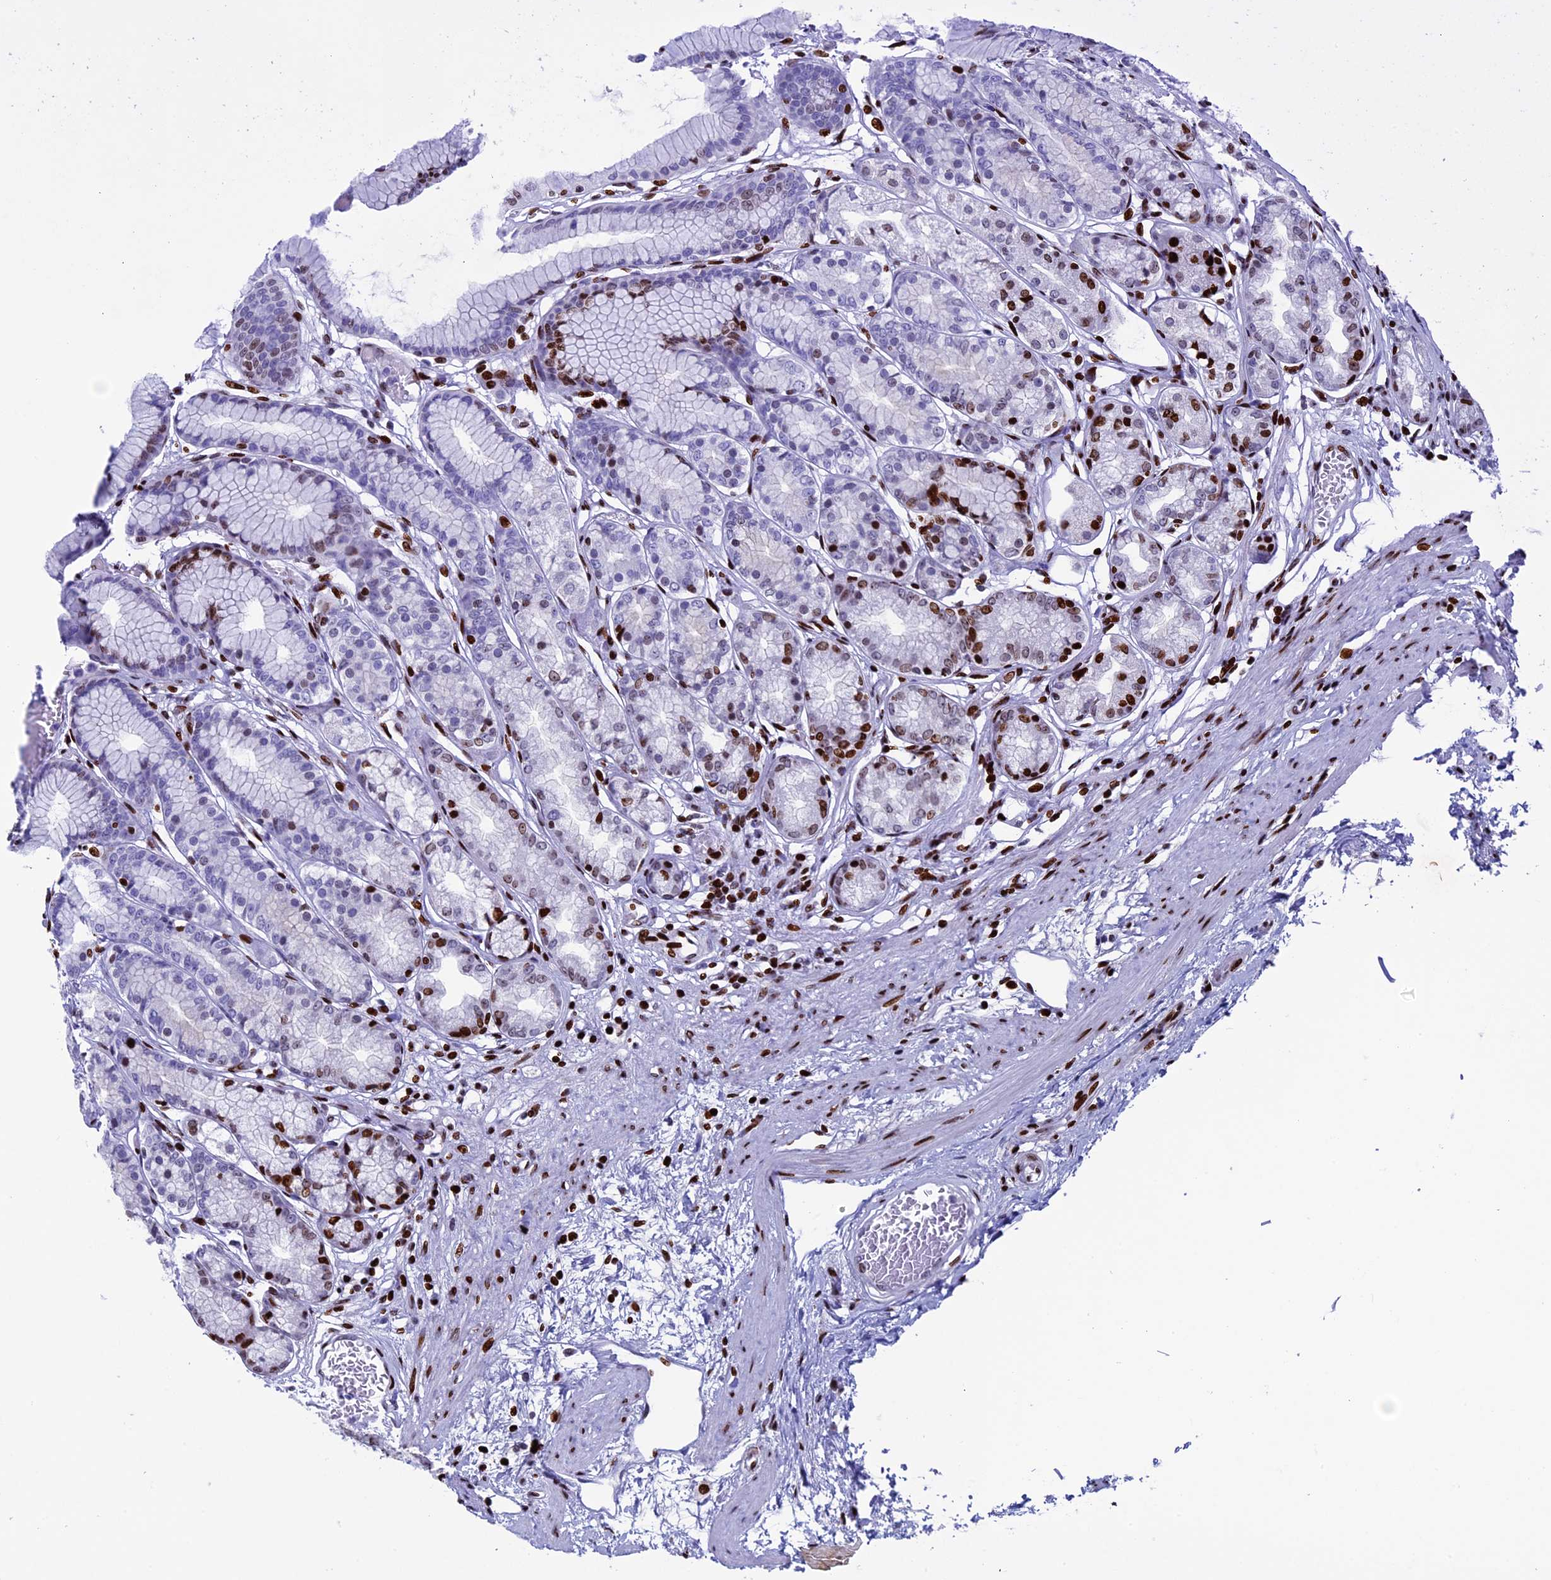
{"staining": {"intensity": "strong", "quantity": "<25%", "location": "nuclear"}, "tissue": "stomach", "cell_type": "Glandular cells", "image_type": "normal", "snomed": [{"axis": "morphology", "description": "Normal tissue, NOS"}, {"axis": "morphology", "description": "Adenocarcinoma, NOS"}, {"axis": "morphology", "description": "Adenocarcinoma, High grade"}, {"axis": "topography", "description": "Stomach, upper"}, {"axis": "topography", "description": "Stomach"}], "caption": "Brown immunohistochemical staining in benign stomach reveals strong nuclear expression in approximately <25% of glandular cells.", "gene": "BTBD3", "patient": {"sex": "female", "age": 65}}